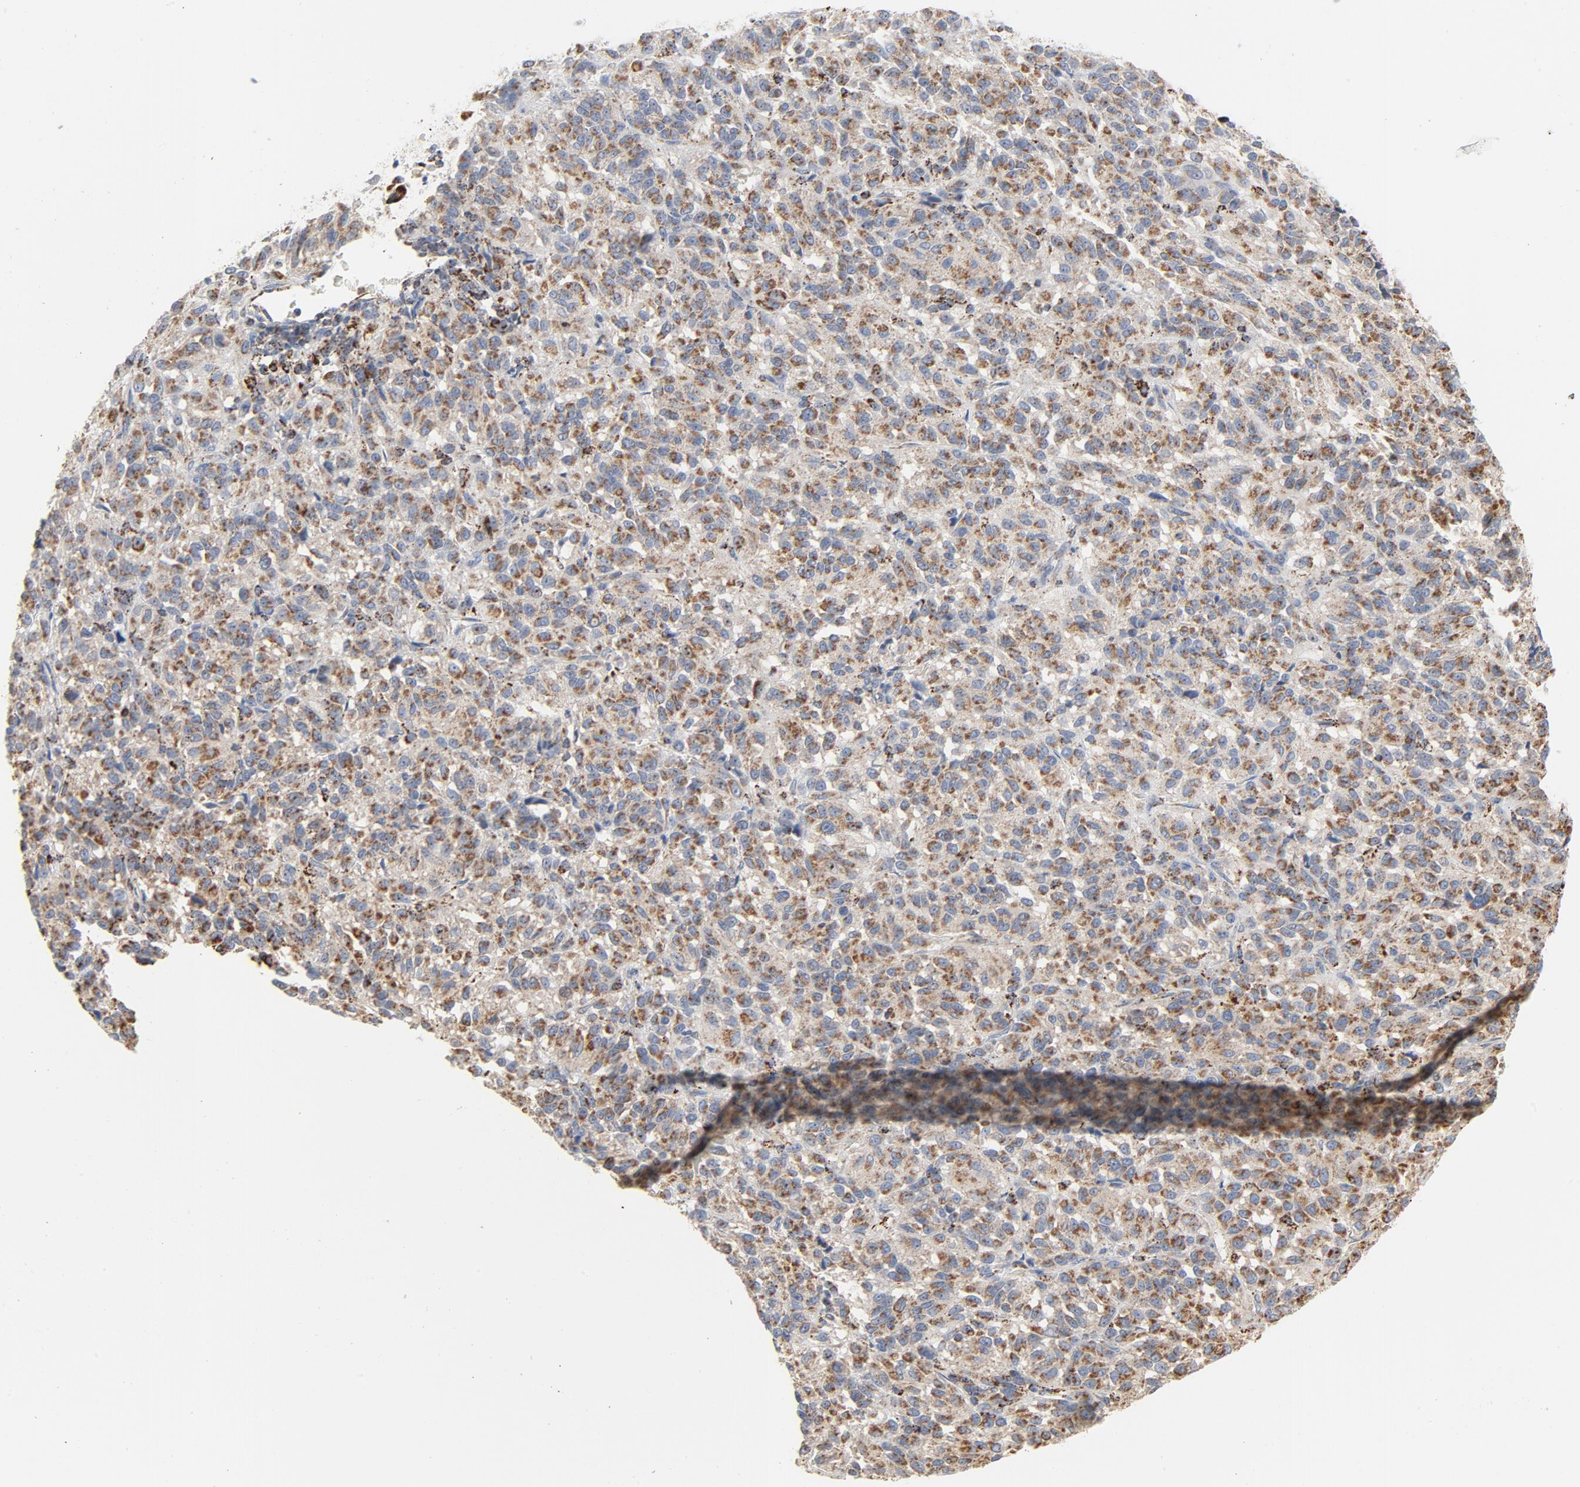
{"staining": {"intensity": "moderate", "quantity": ">75%", "location": "cytoplasmic/membranous"}, "tissue": "melanoma", "cell_type": "Tumor cells", "image_type": "cancer", "snomed": [{"axis": "morphology", "description": "Malignant melanoma, Metastatic site"}, {"axis": "topography", "description": "Lung"}], "caption": "About >75% of tumor cells in human malignant melanoma (metastatic site) display moderate cytoplasmic/membranous protein staining as visualized by brown immunohistochemical staining.", "gene": "SETD3", "patient": {"sex": "male", "age": 64}}